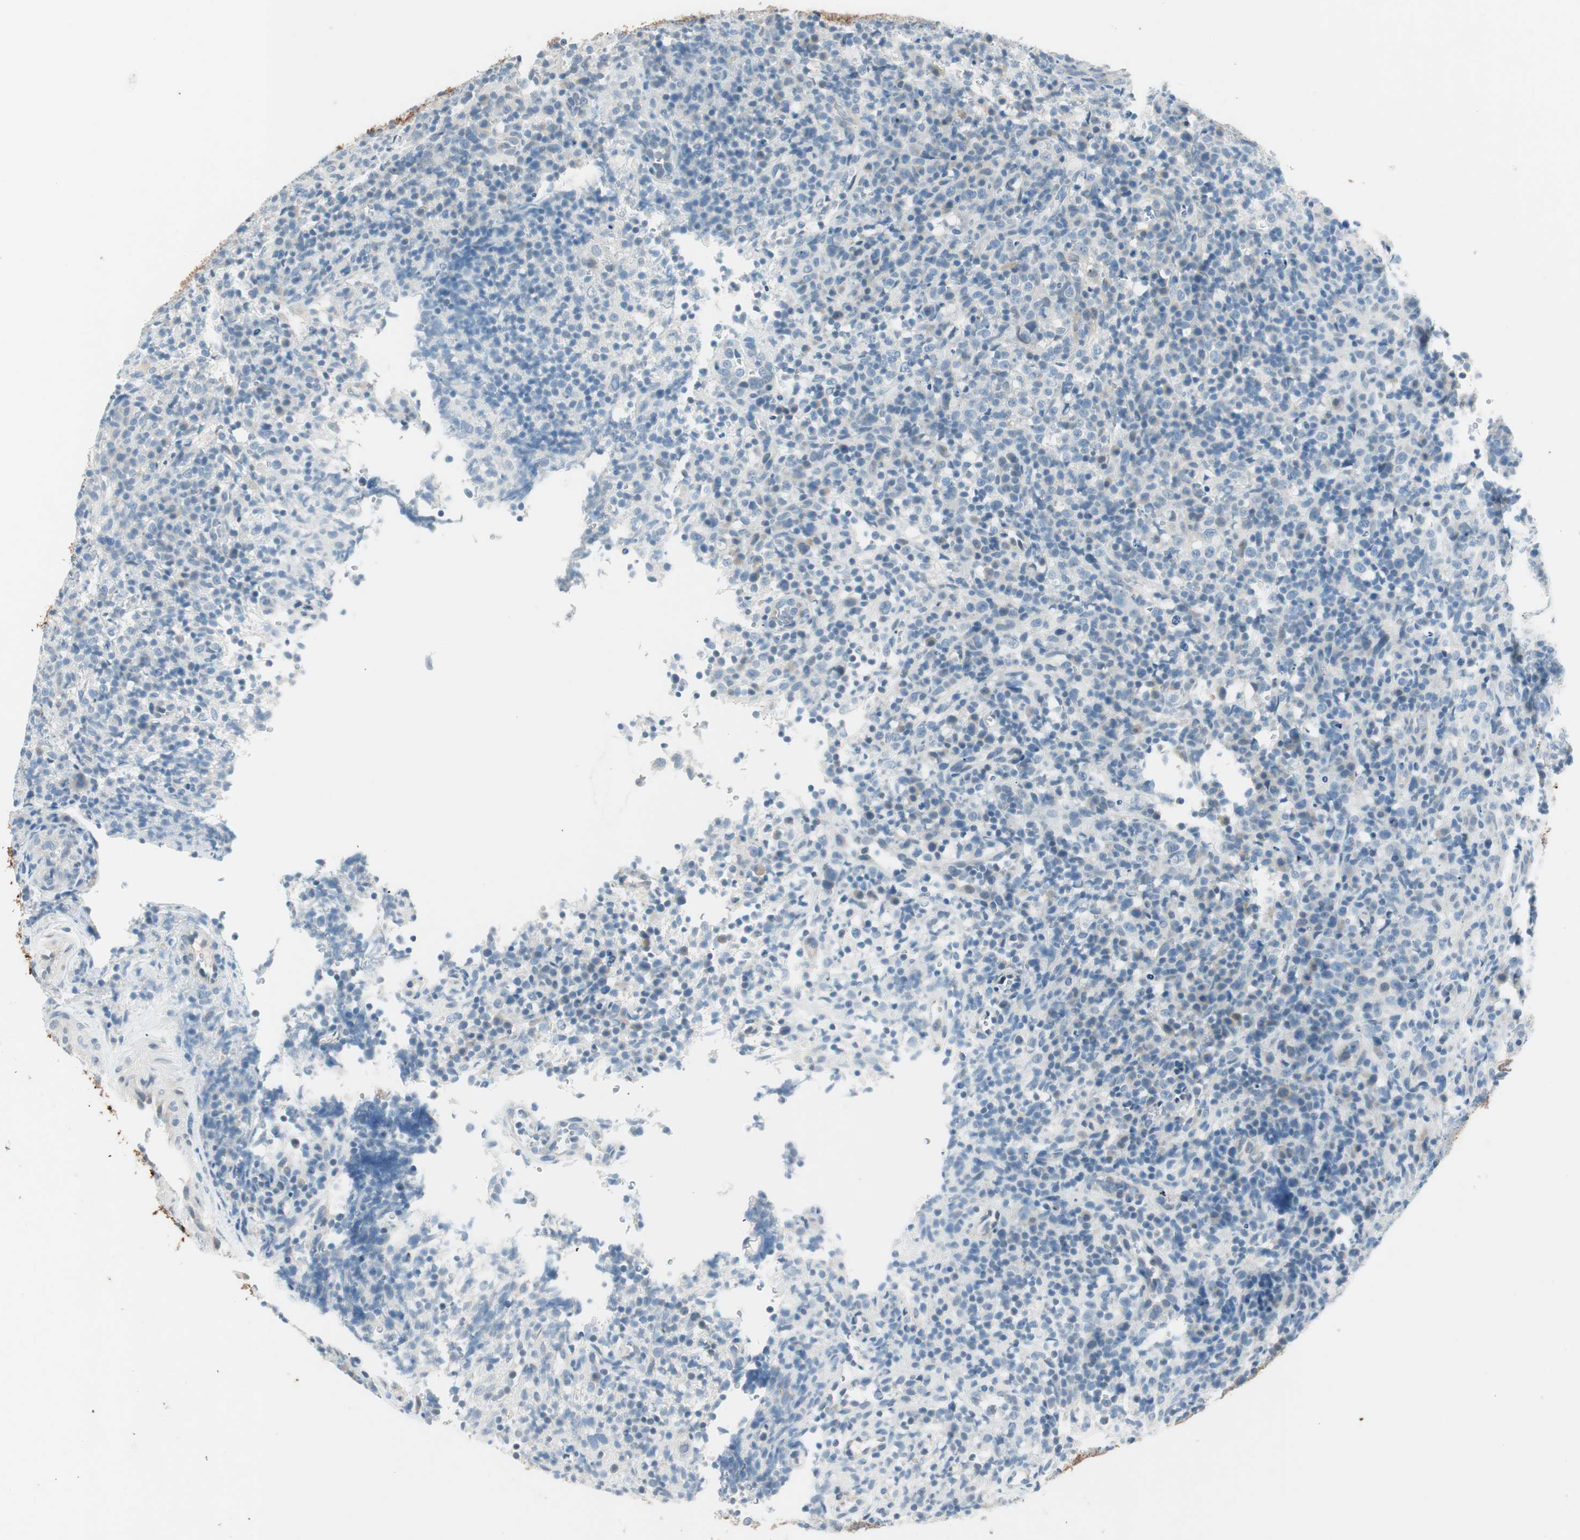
{"staining": {"intensity": "negative", "quantity": "none", "location": "none"}, "tissue": "lymphoma", "cell_type": "Tumor cells", "image_type": "cancer", "snomed": [{"axis": "morphology", "description": "Malignant lymphoma, non-Hodgkin's type, High grade"}, {"axis": "topography", "description": "Lymph node"}], "caption": "Immunohistochemistry (IHC) photomicrograph of human malignant lymphoma, non-Hodgkin's type (high-grade) stained for a protein (brown), which demonstrates no positivity in tumor cells.", "gene": "GNAO1", "patient": {"sex": "female", "age": 76}}